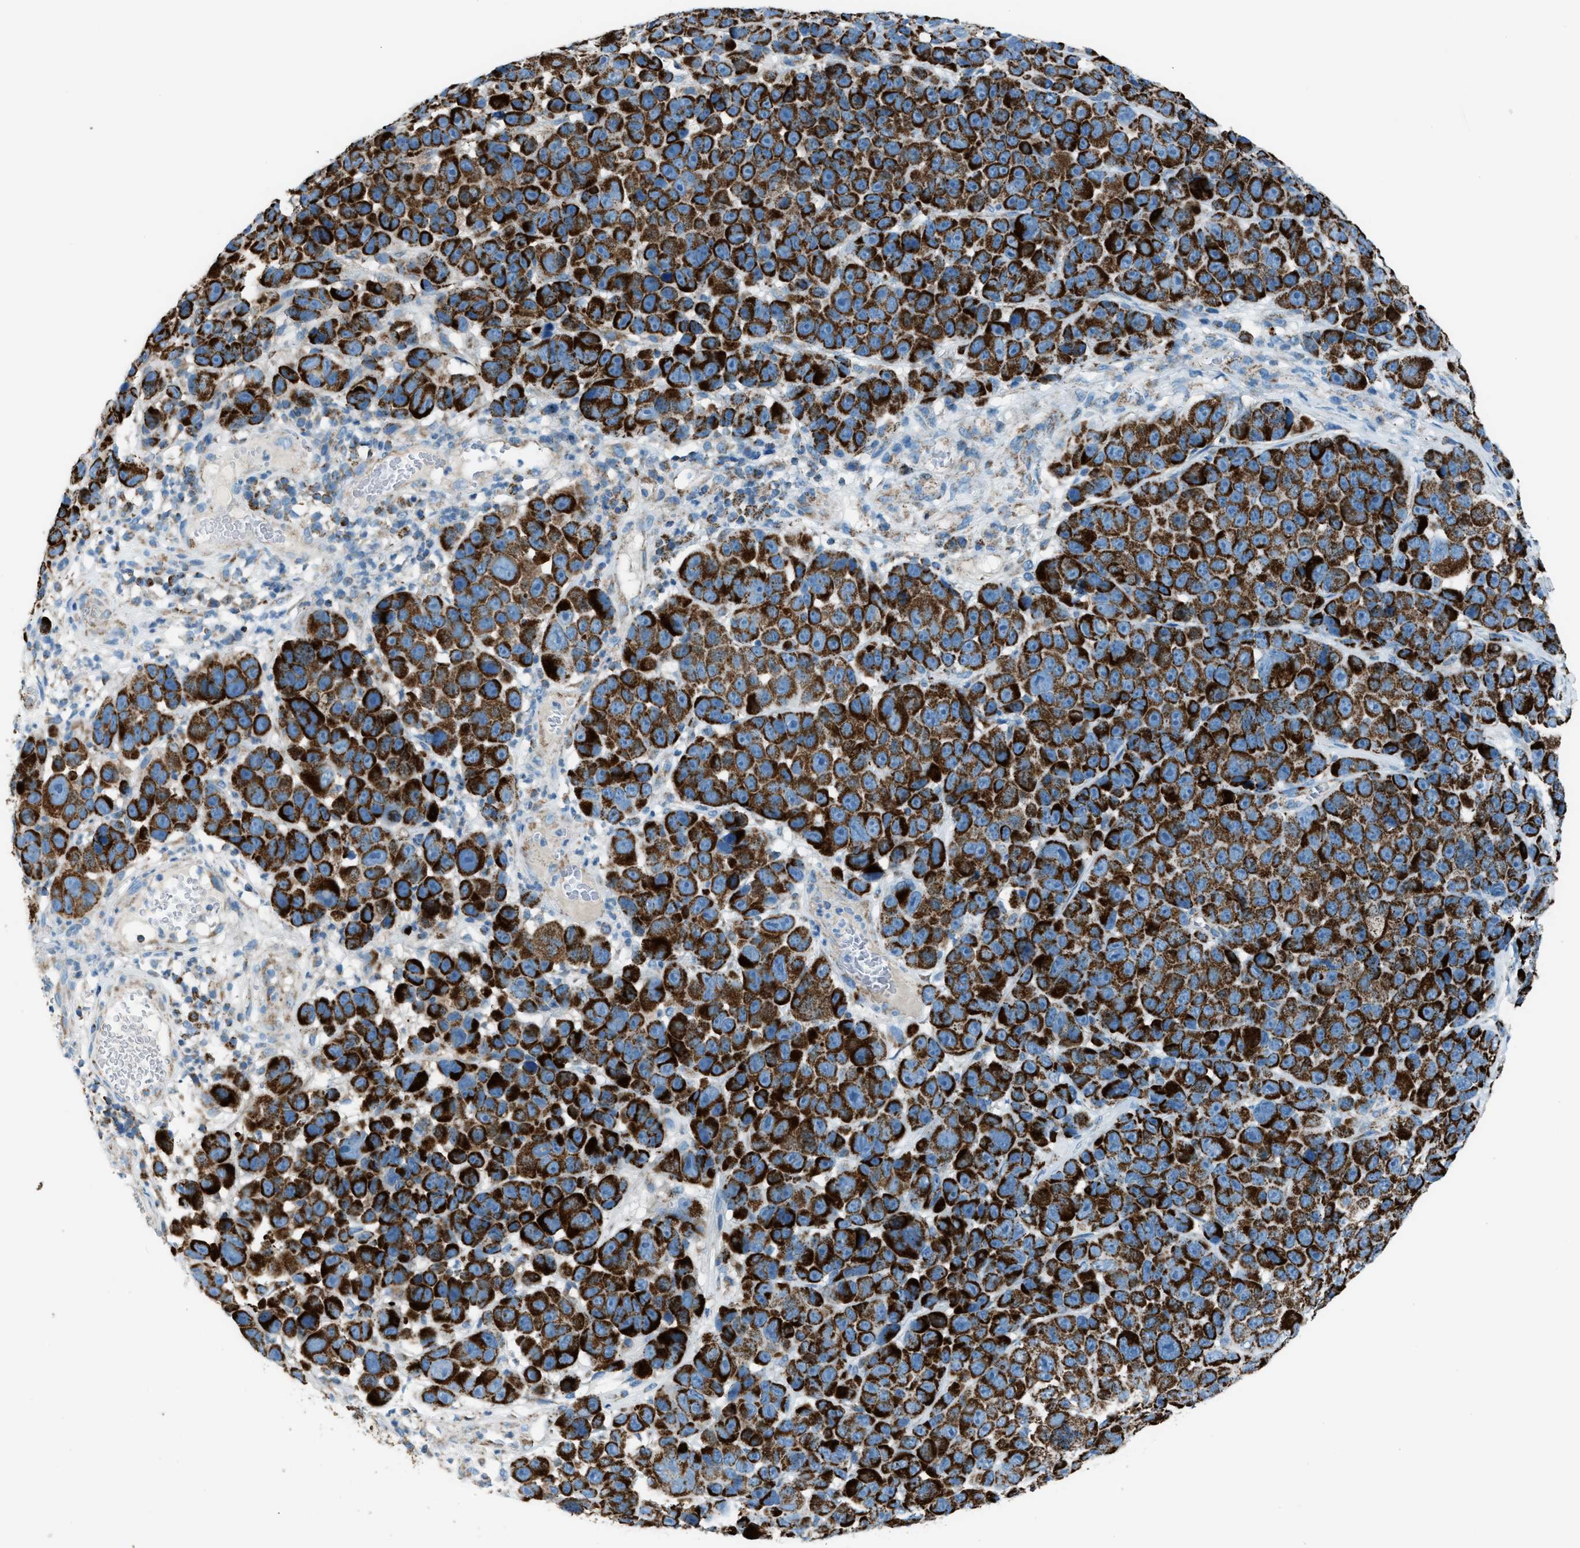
{"staining": {"intensity": "strong", "quantity": ">75%", "location": "cytoplasmic/membranous"}, "tissue": "melanoma", "cell_type": "Tumor cells", "image_type": "cancer", "snomed": [{"axis": "morphology", "description": "Malignant melanoma, NOS"}, {"axis": "topography", "description": "Skin"}], "caption": "A high amount of strong cytoplasmic/membranous expression is seen in approximately >75% of tumor cells in melanoma tissue. (DAB (3,3'-diaminobenzidine) IHC, brown staining for protein, blue staining for nuclei).", "gene": "MDH2", "patient": {"sex": "male", "age": 53}}